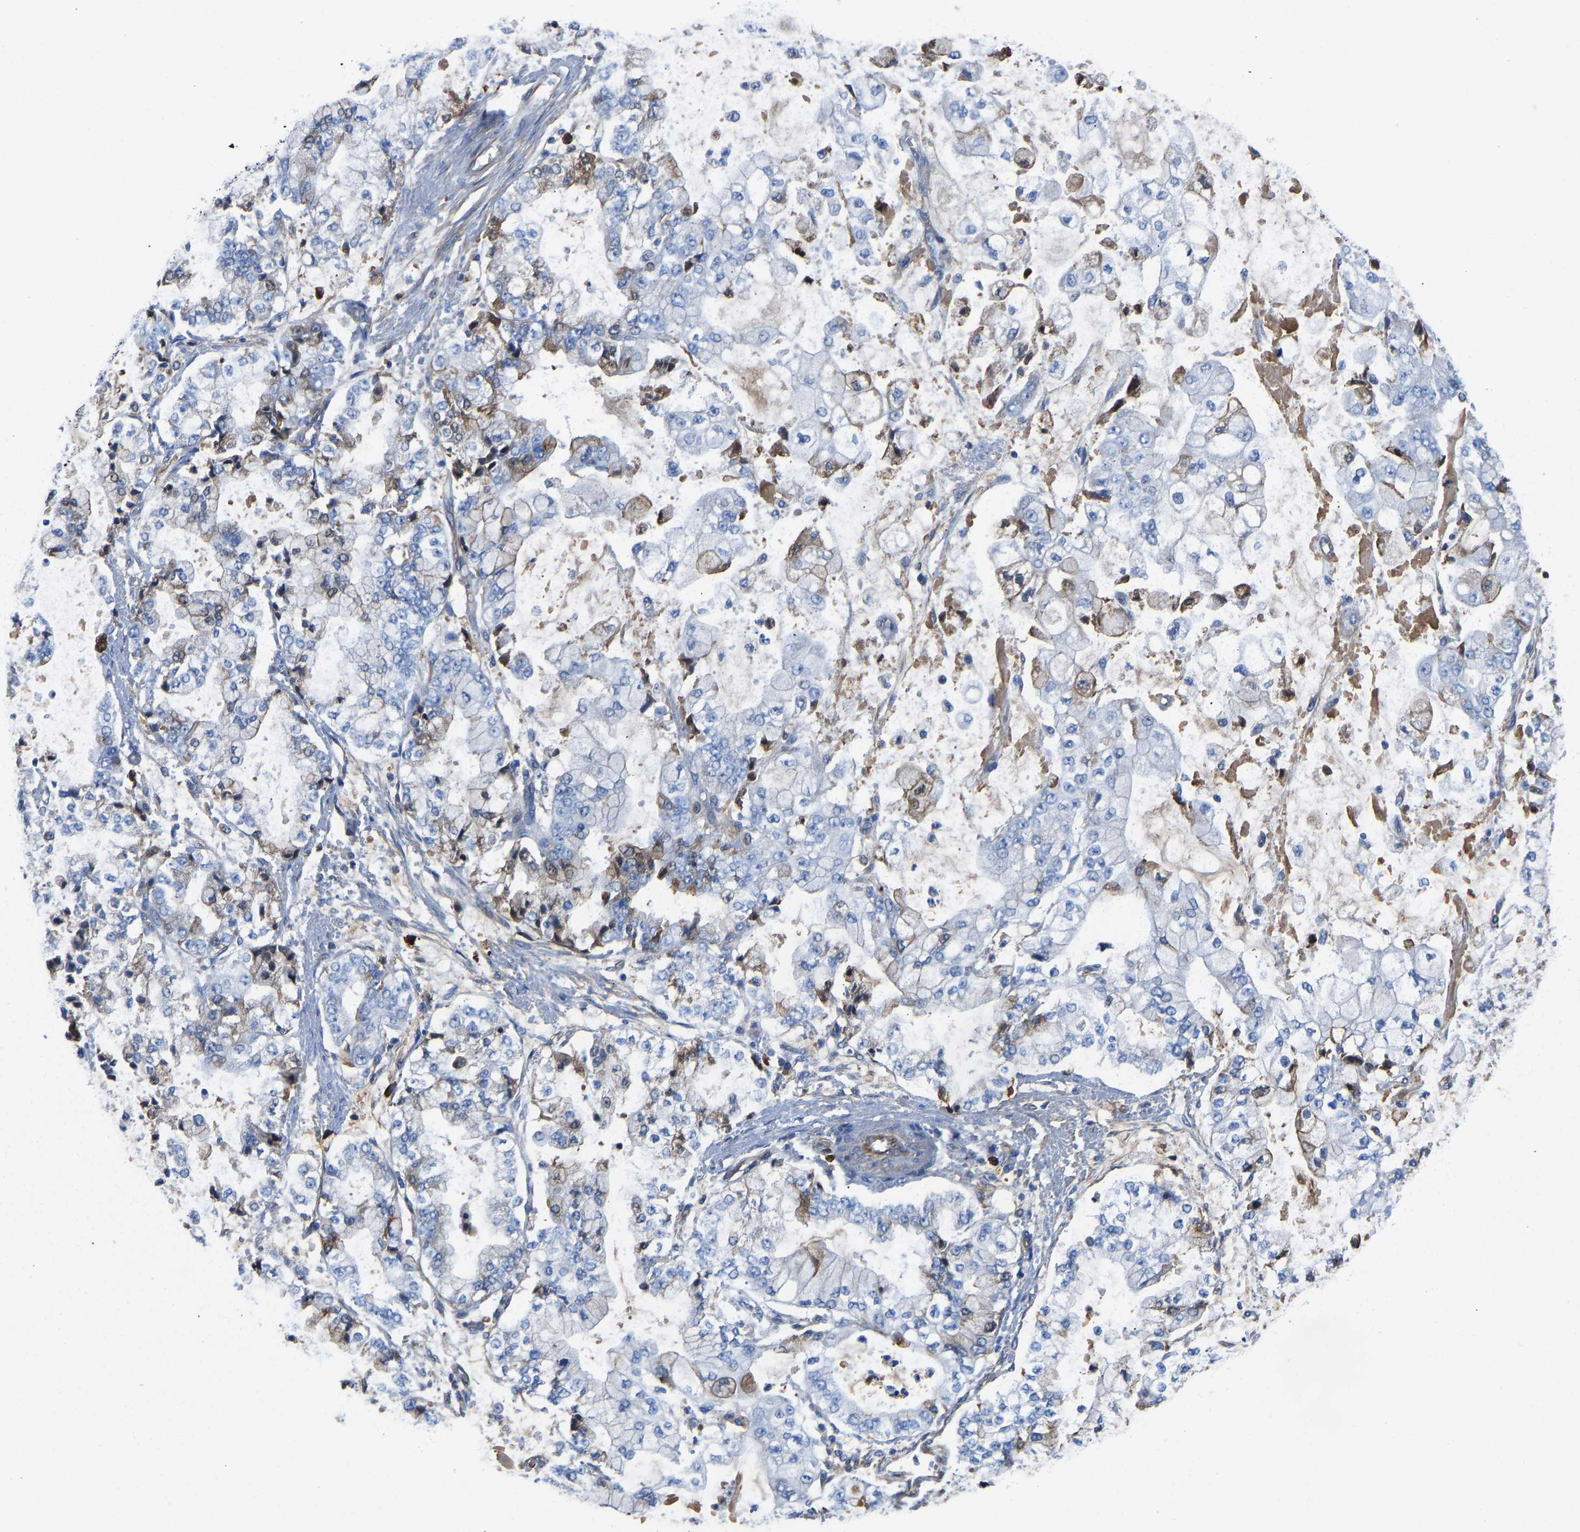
{"staining": {"intensity": "negative", "quantity": "none", "location": "none"}, "tissue": "stomach cancer", "cell_type": "Tumor cells", "image_type": "cancer", "snomed": [{"axis": "morphology", "description": "Adenocarcinoma, NOS"}, {"axis": "topography", "description": "Stomach"}], "caption": "Tumor cells are negative for protein expression in human adenocarcinoma (stomach).", "gene": "HSPG2", "patient": {"sex": "male", "age": 76}}